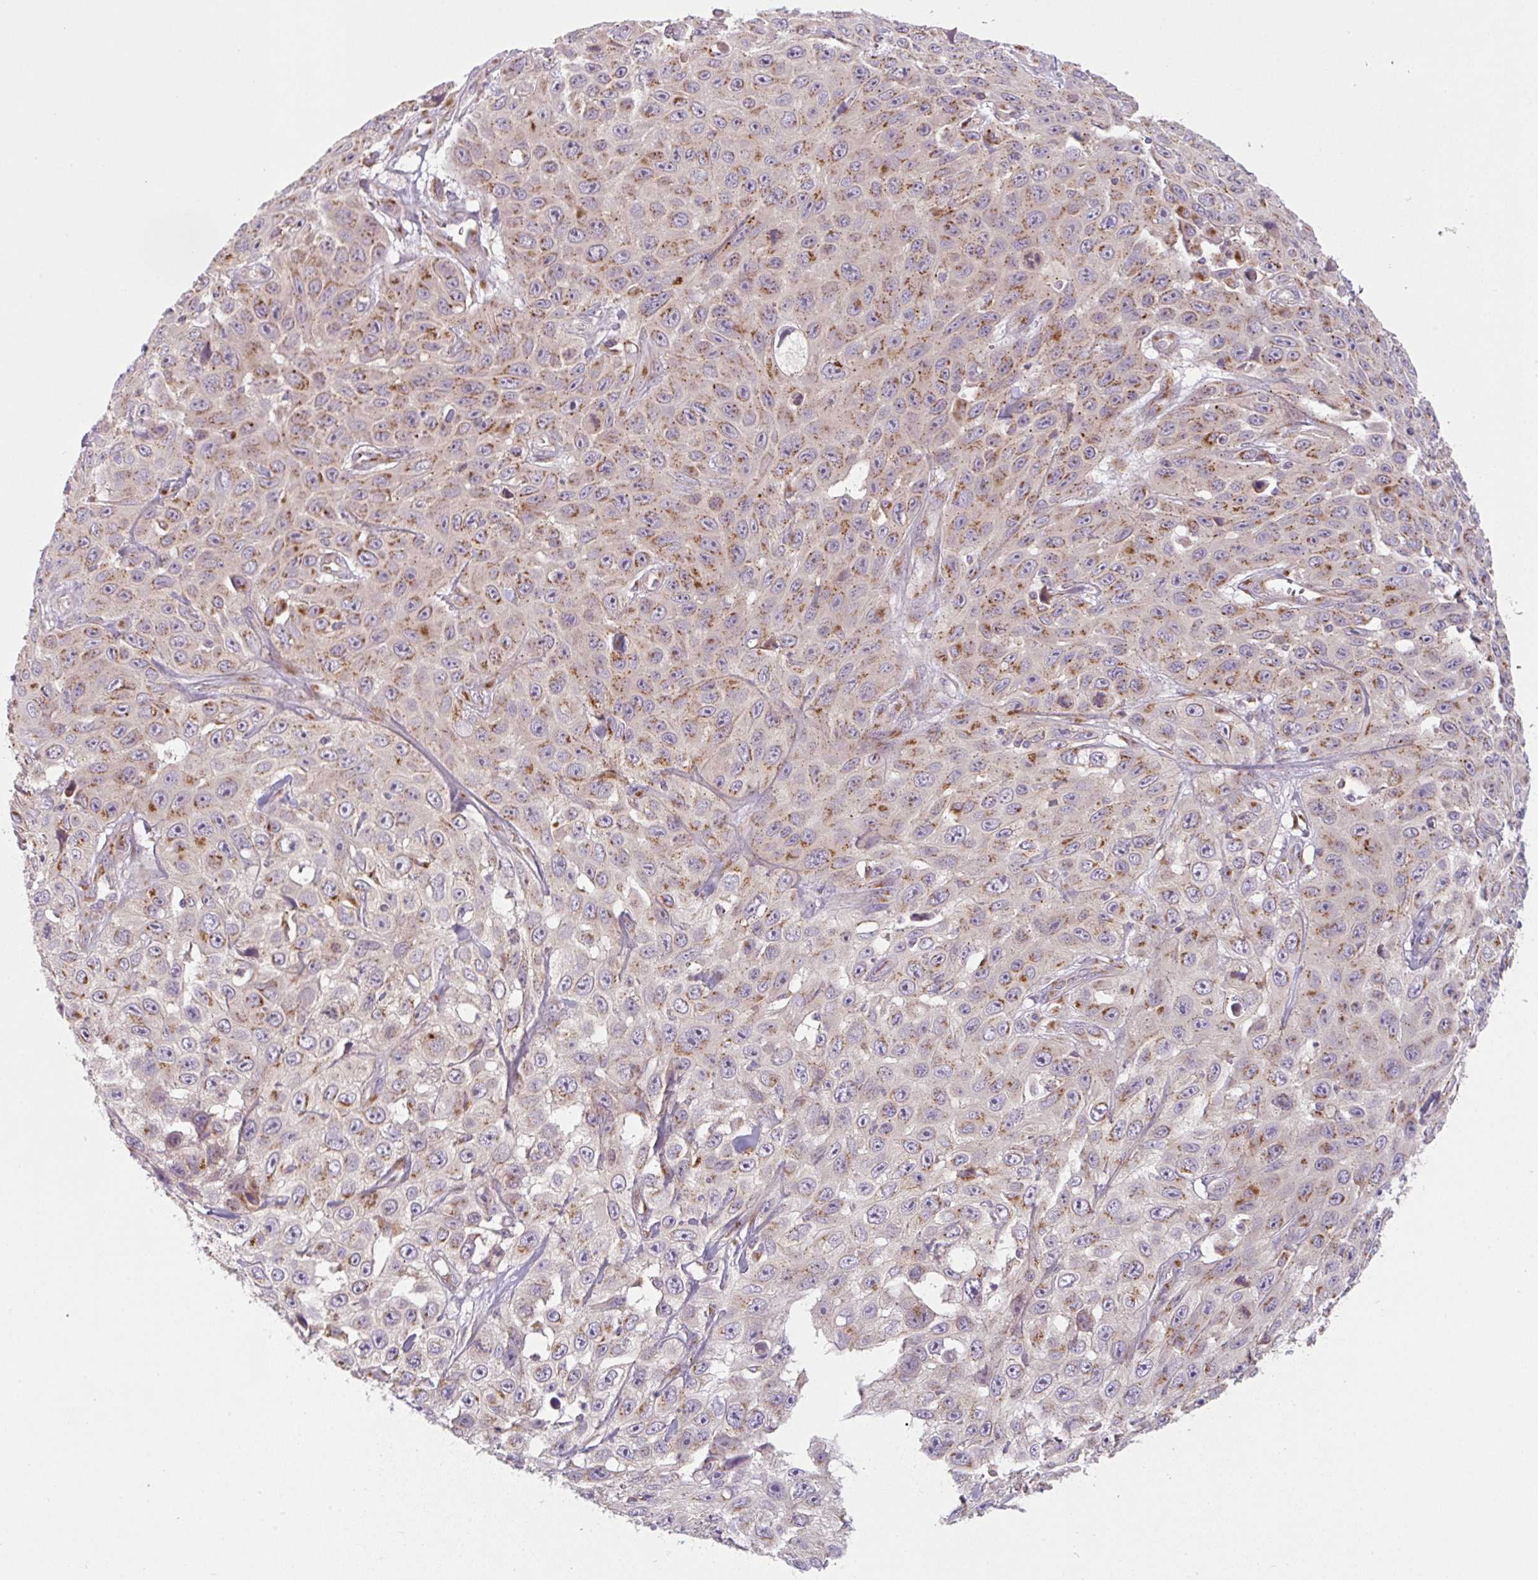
{"staining": {"intensity": "moderate", "quantity": ">75%", "location": "cytoplasmic/membranous"}, "tissue": "skin cancer", "cell_type": "Tumor cells", "image_type": "cancer", "snomed": [{"axis": "morphology", "description": "Squamous cell carcinoma, NOS"}, {"axis": "topography", "description": "Skin"}], "caption": "Skin squamous cell carcinoma stained with a protein marker reveals moderate staining in tumor cells.", "gene": "GVQW3", "patient": {"sex": "male", "age": 82}}